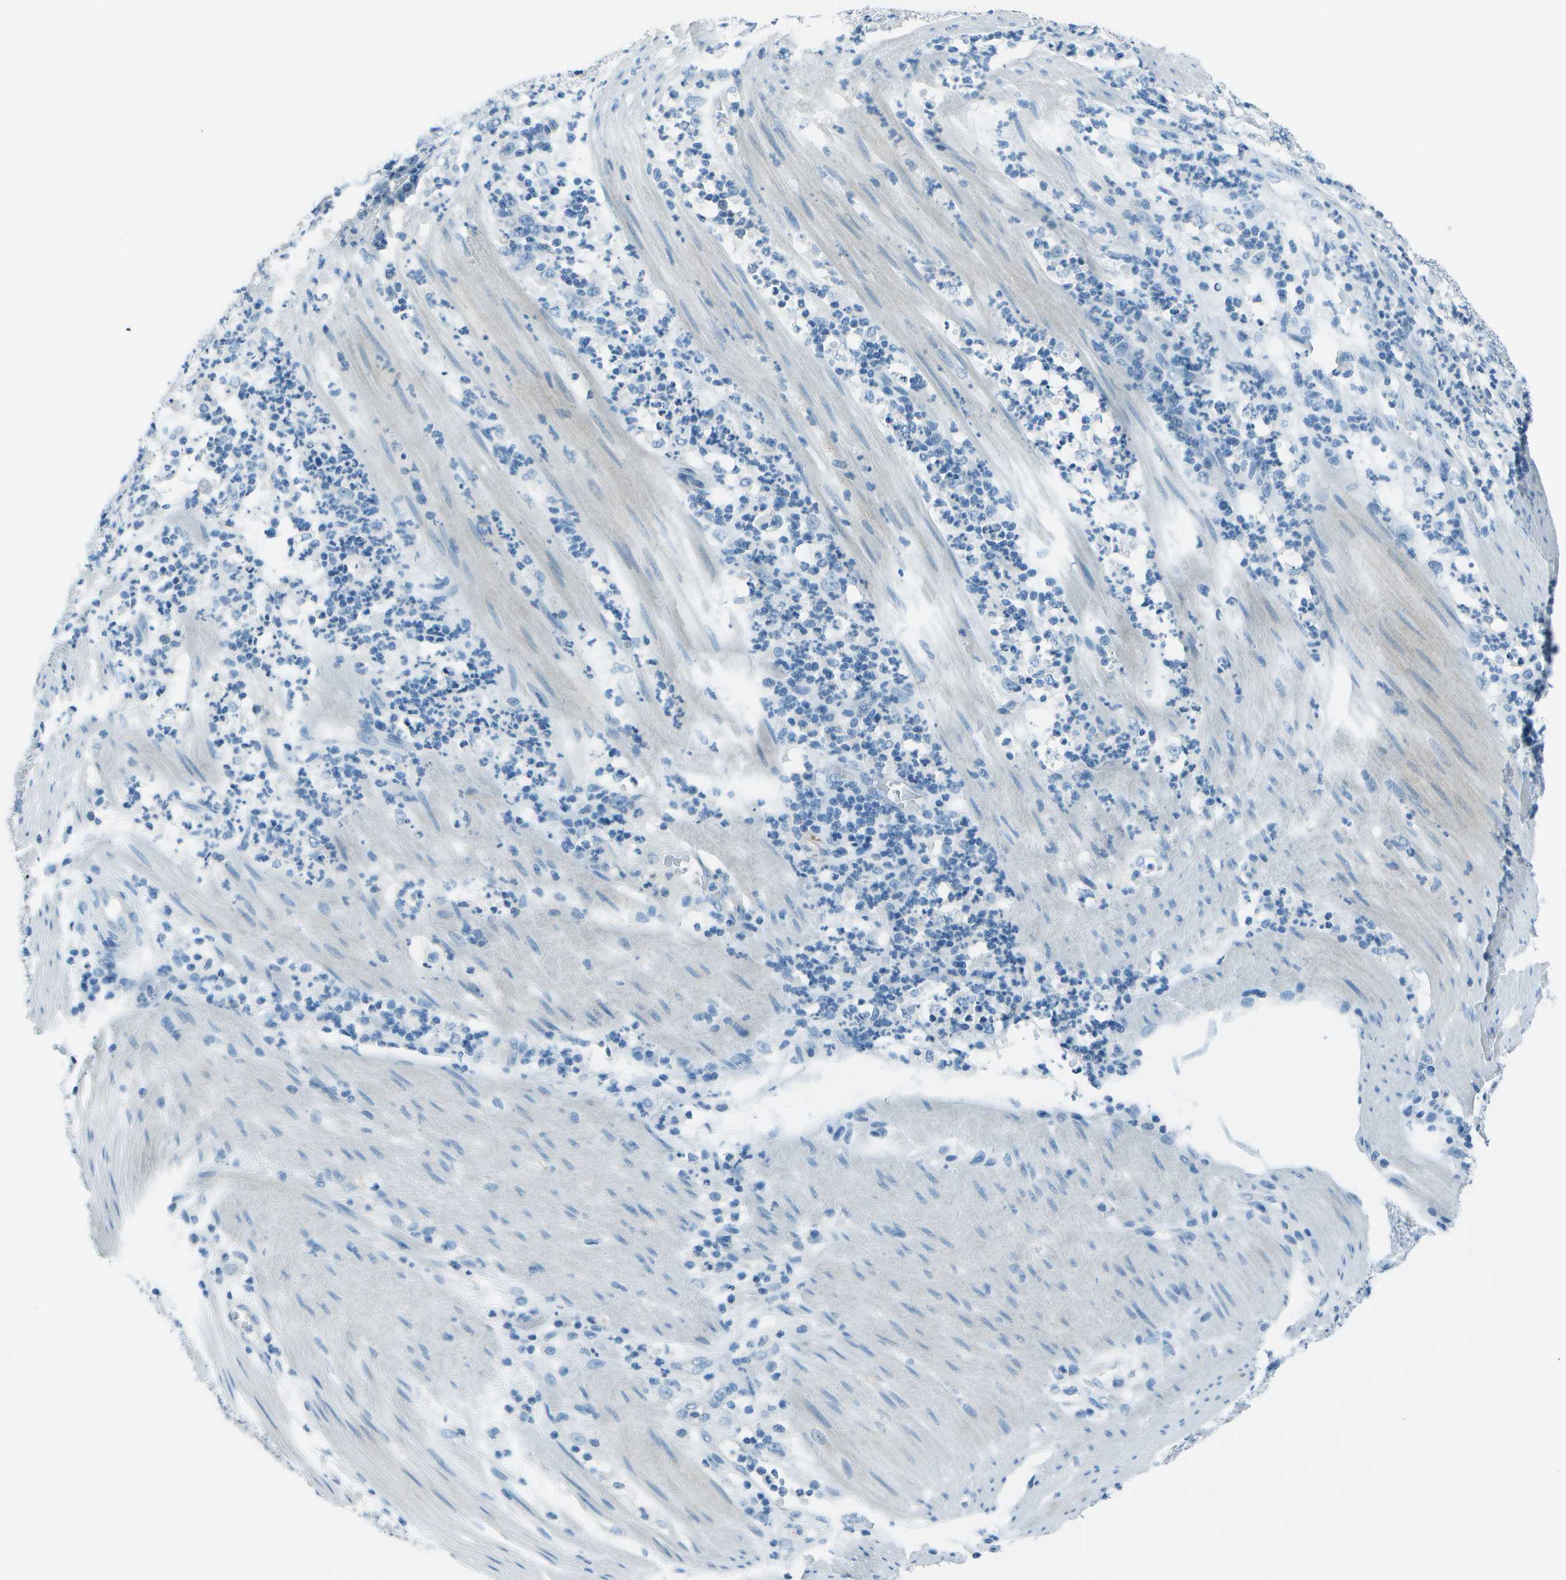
{"staining": {"intensity": "negative", "quantity": "none", "location": "none"}, "tissue": "stomach cancer", "cell_type": "Tumor cells", "image_type": "cancer", "snomed": [{"axis": "morphology", "description": "Adenocarcinoma, NOS"}, {"axis": "topography", "description": "Stomach, lower"}], "caption": "Stomach cancer (adenocarcinoma) stained for a protein using IHC shows no staining tumor cells.", "gene": "FGF1", "patient": {"sex": "female", "age": 71}}